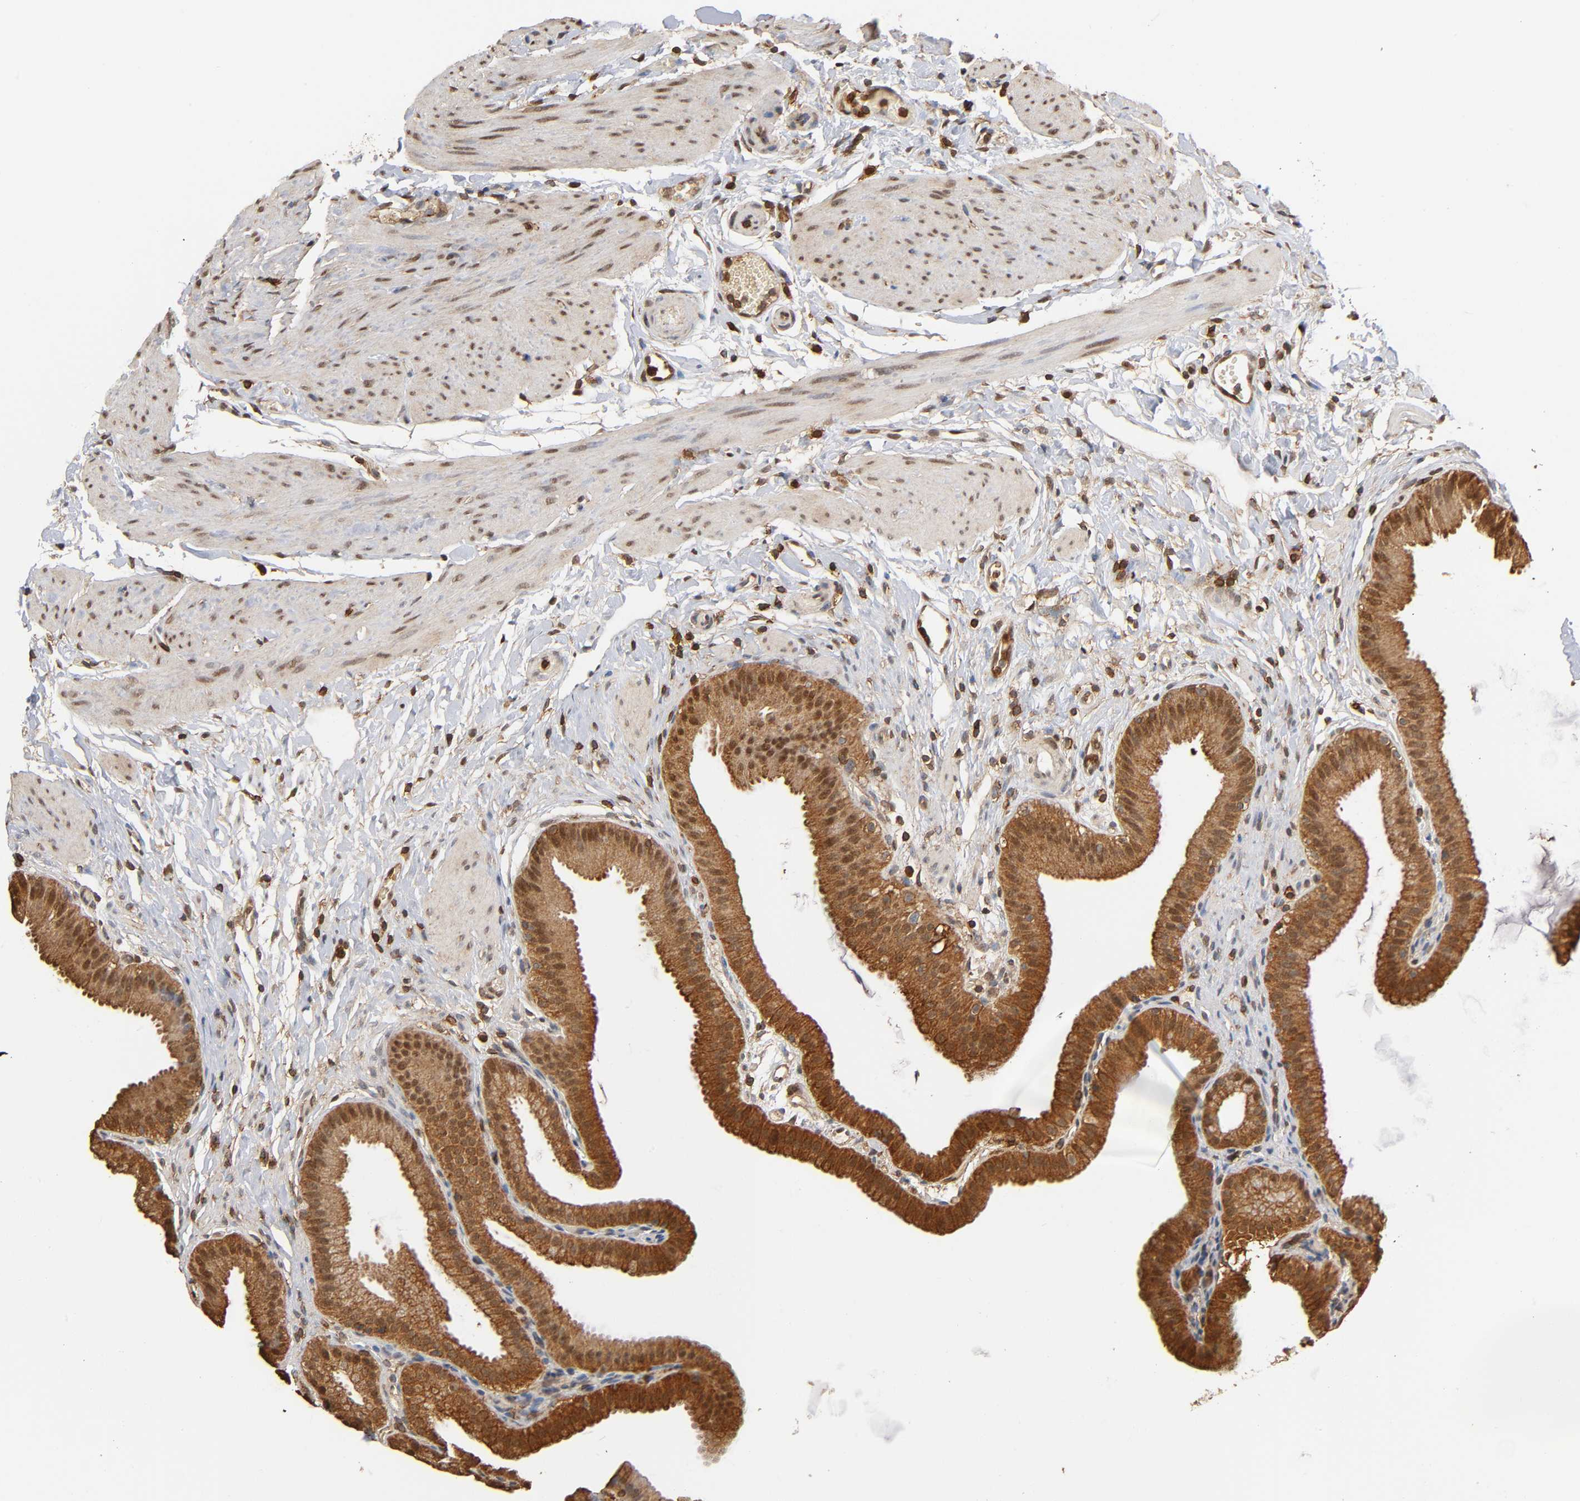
{"staining": {"intensity": "moderate", "quantity": ">75%", "location": "cytoplasmic/membranous,nuclear"}, "tissue": "gallbladder", "cell_type": "Glandular cells", "image_type": "normal", "snomed": [{"axis": "morphology", "description": "Normal tissue, NOS"}, {"axis": "topography", "description": "Gallbladder"}], "caption": "This histopathology image shows immunohistochemistry staining of normal human gallbladder, with medium moderate cytoplasmic/membranous,nuclear positivity in about >75% of glandular cells.", "gene": "ANXA11", "patient": {"sex": "female", "age": 63}}